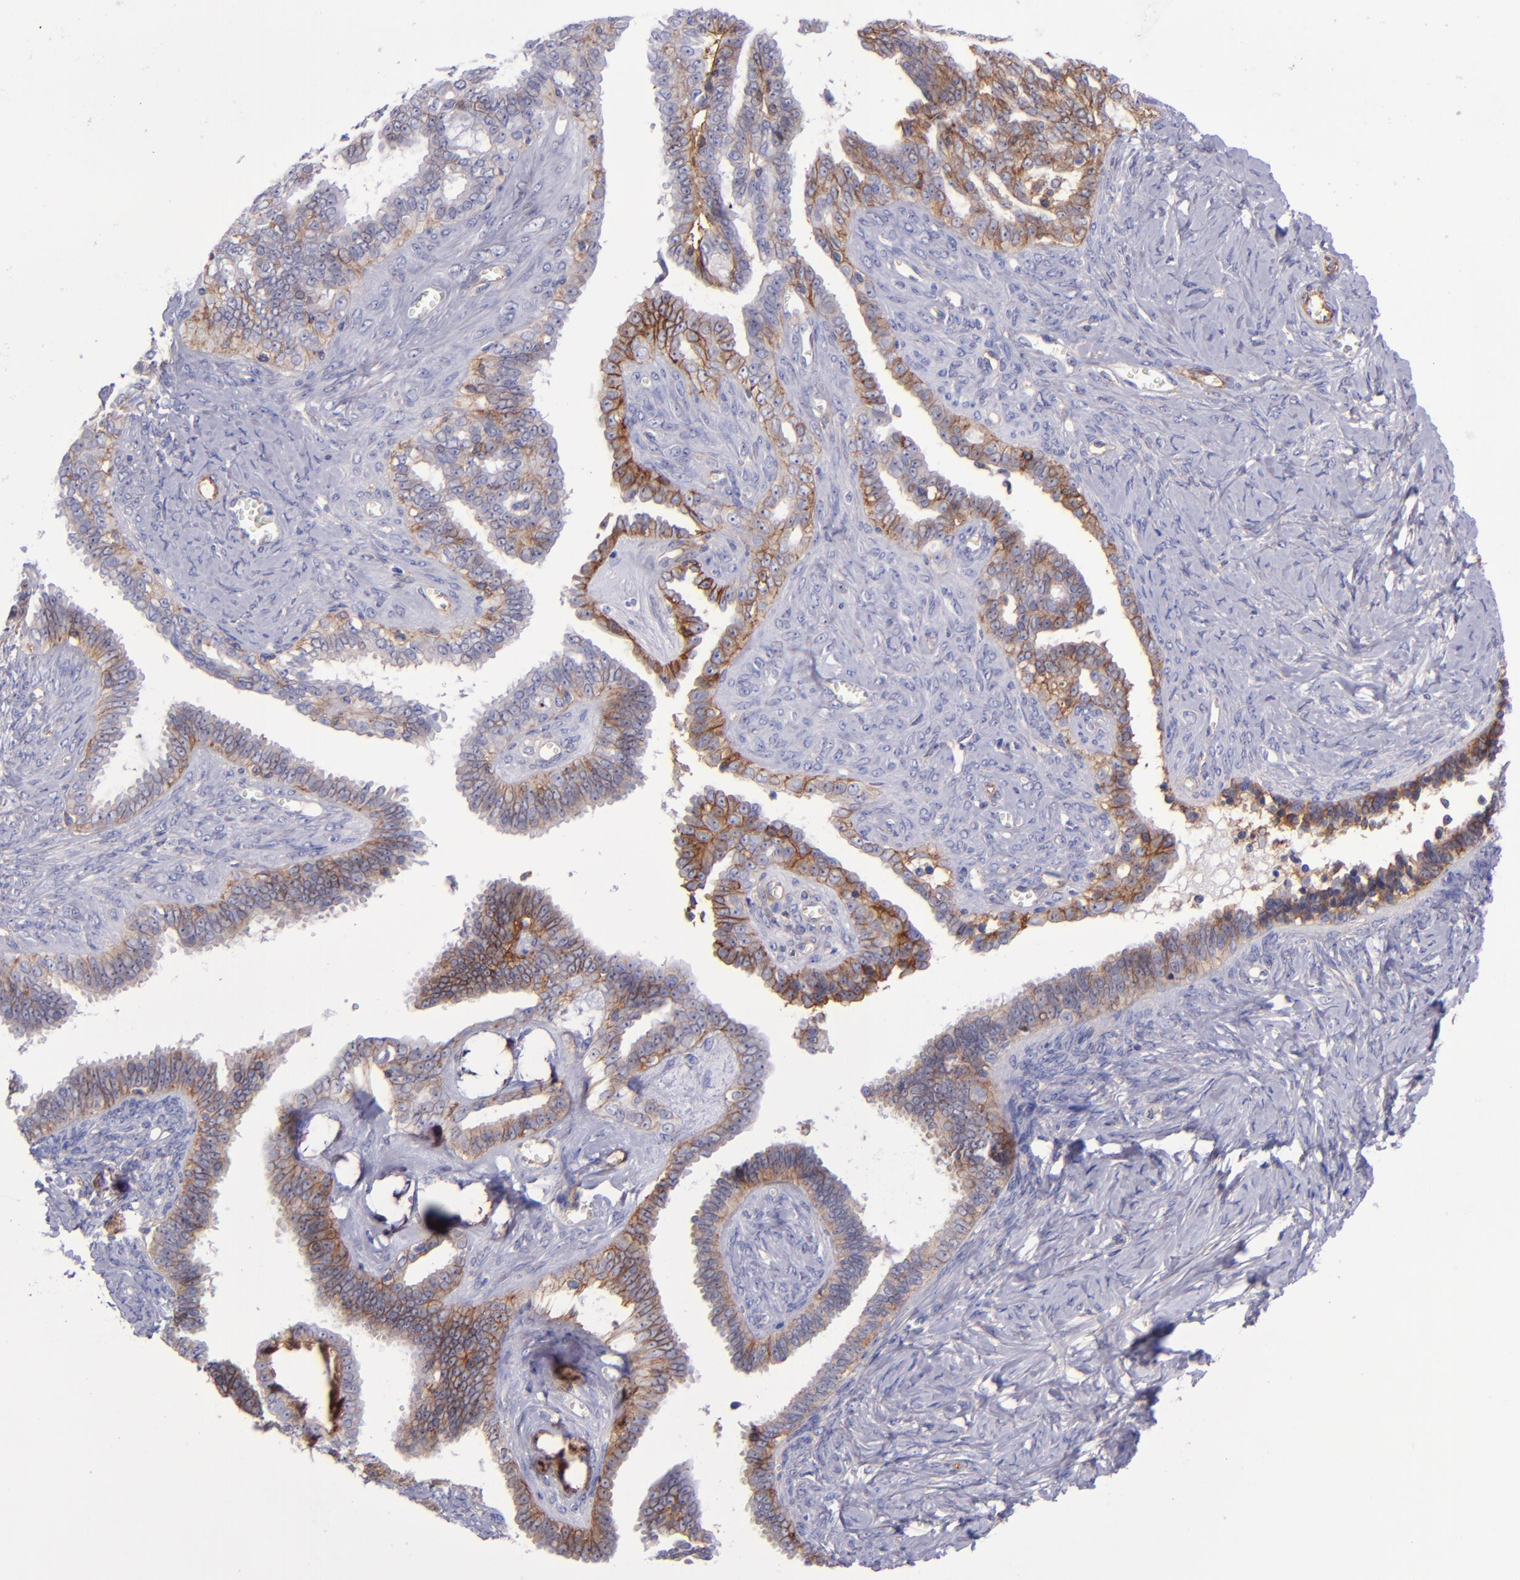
{"staining": {"intensity": "moderate", "quantity": "25%-75%", "location": "cytoplasmic/membranous"}, "tissue": "ovarian cancer", "cell_type": "Tumor cells", "image_type": "cancer", "snomed": [{"axis": "morphology", "description": "Cystadenocarcinoma, serous, NOS"}, {"axis": "topography", "description": "Ovary"}], "caption": "A brown stain highlights moderate cytoplasmic/membranous staining of a protein in serous cystadenocarcinoma (ovarian) tumor cells. Ihc stains the protein in brown and the nuclei are stained blue.", "gene": "ITGAV", "patient": {"sex": "female", "age": 71}}